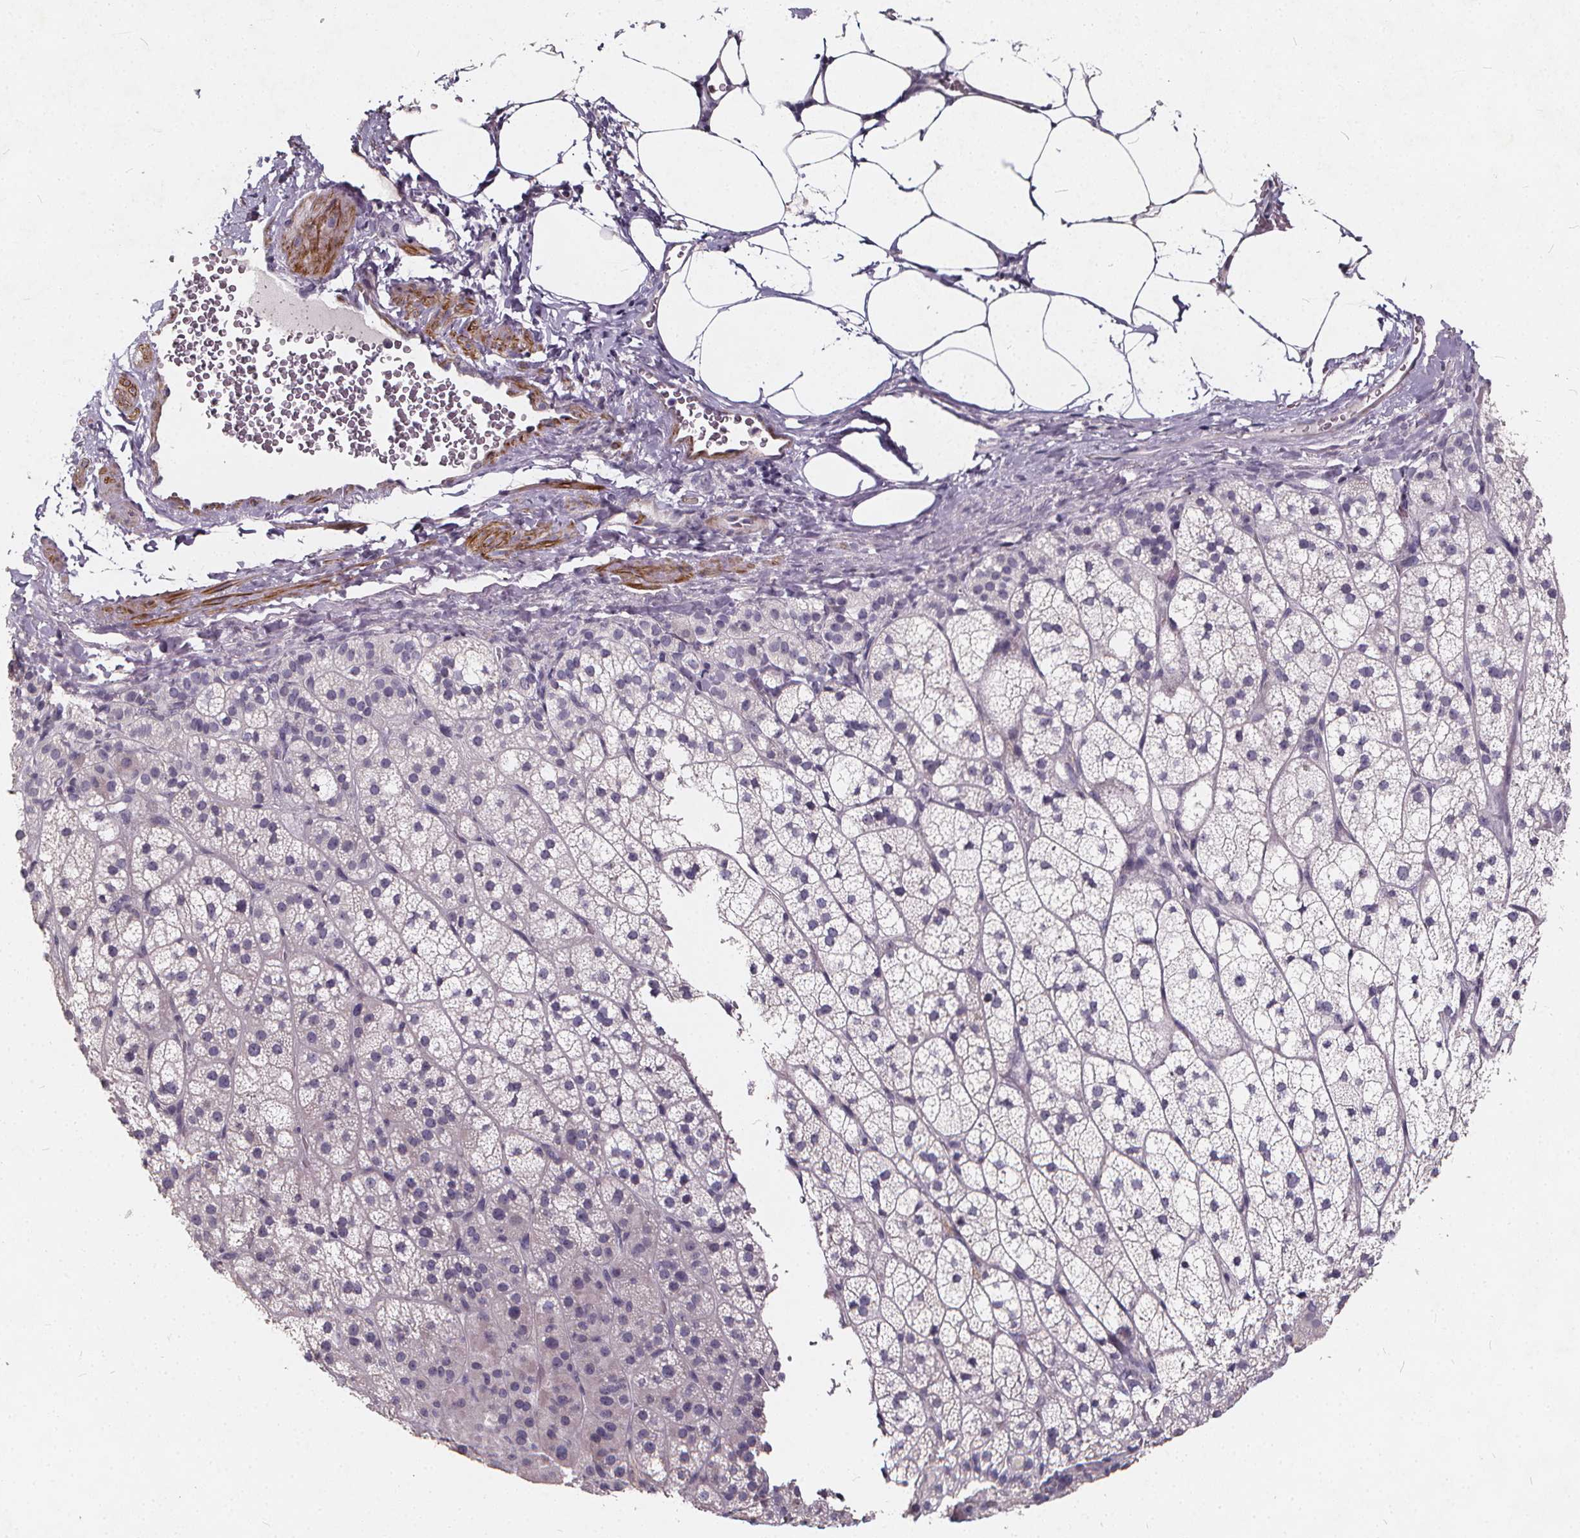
{"staining": {"intensity": "negative", "quantity": "none", "location": "none"}, "tissue": "adrenal gland", "cell_type": "Glandular cells", "image_type": "normal", "snomed": [{"axis": "morphology", "description": "Normal tissue, NOS"}, {"axis": "topography", "description": "Adrenal gland"}], "caption": "IHC photomicrograph of normal adrenal gland: human adrenal gland stained with DAB (3,3'-diaminobenzidine) reveals no significant protein expression in glandular cells.", "gene": "TSPAN14", "patient": {"sex": "female", "age": 60}}